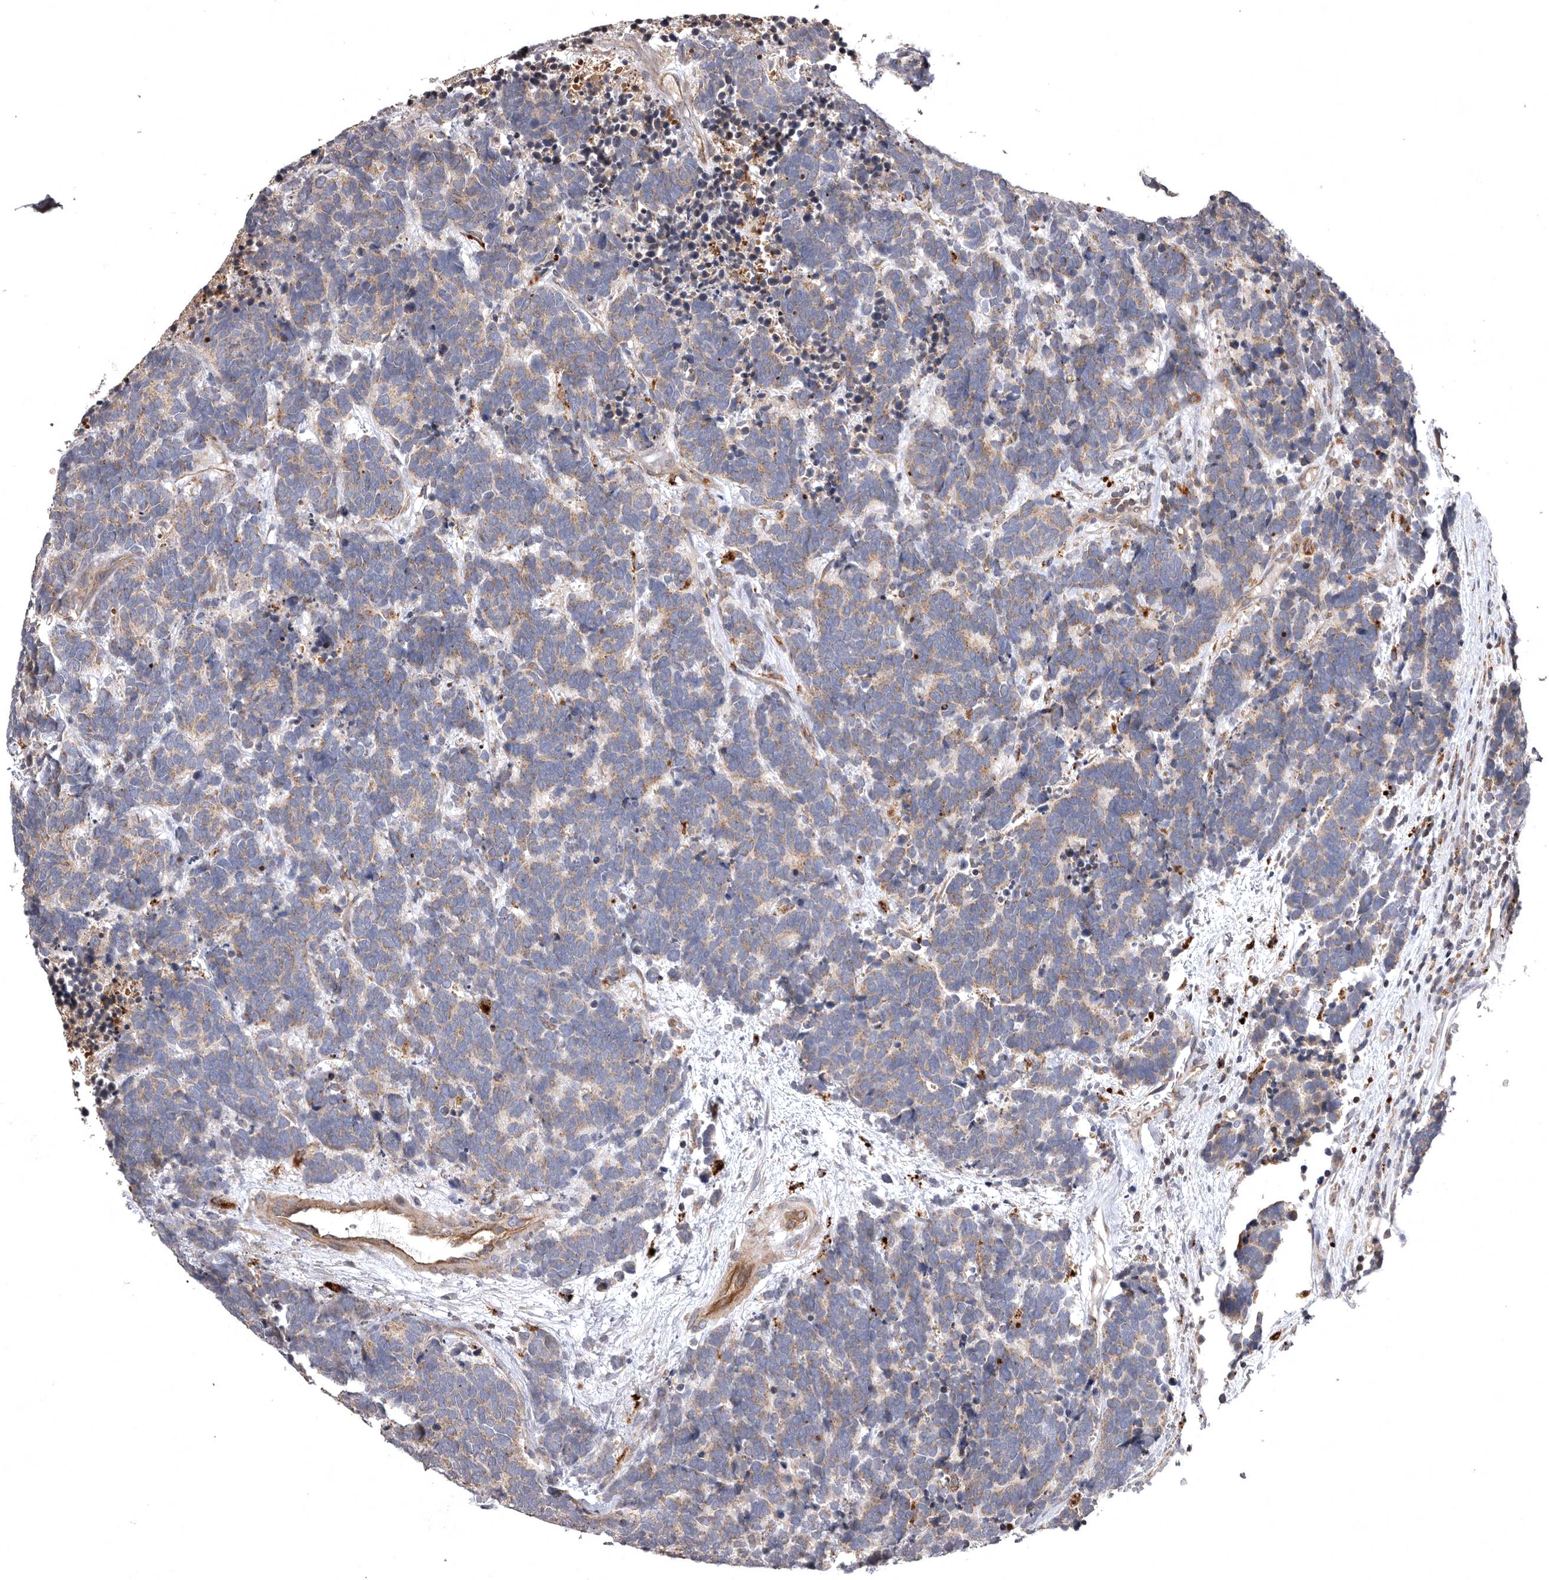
{"staining": {"intensity": "weak", "quantity": ">75%", "location": "cytoplasmic/membranous"}, "tissue": "carcinoid", "cell_type": "Tumor cells", "image_type": "cancer", "snomed": [{"axis": "morphology", "description": "Carcinoma, NOS"}, {"axis": "morphology", "description": "Carcinoid, malignant, NOS"}, {"axis": "topography", "description": "Urinary bladder"}], "caption": "IHC of human carcinoid shows low levels of weak cytoplasmic/membranous positivity in approximately >75% of tumor cells. Immunohistochemistry (ihc) stains the protein in brown and the nuclei are stained blue.", "gene": "ADCY2", "patient": {"sex": "male", "age": 57}}